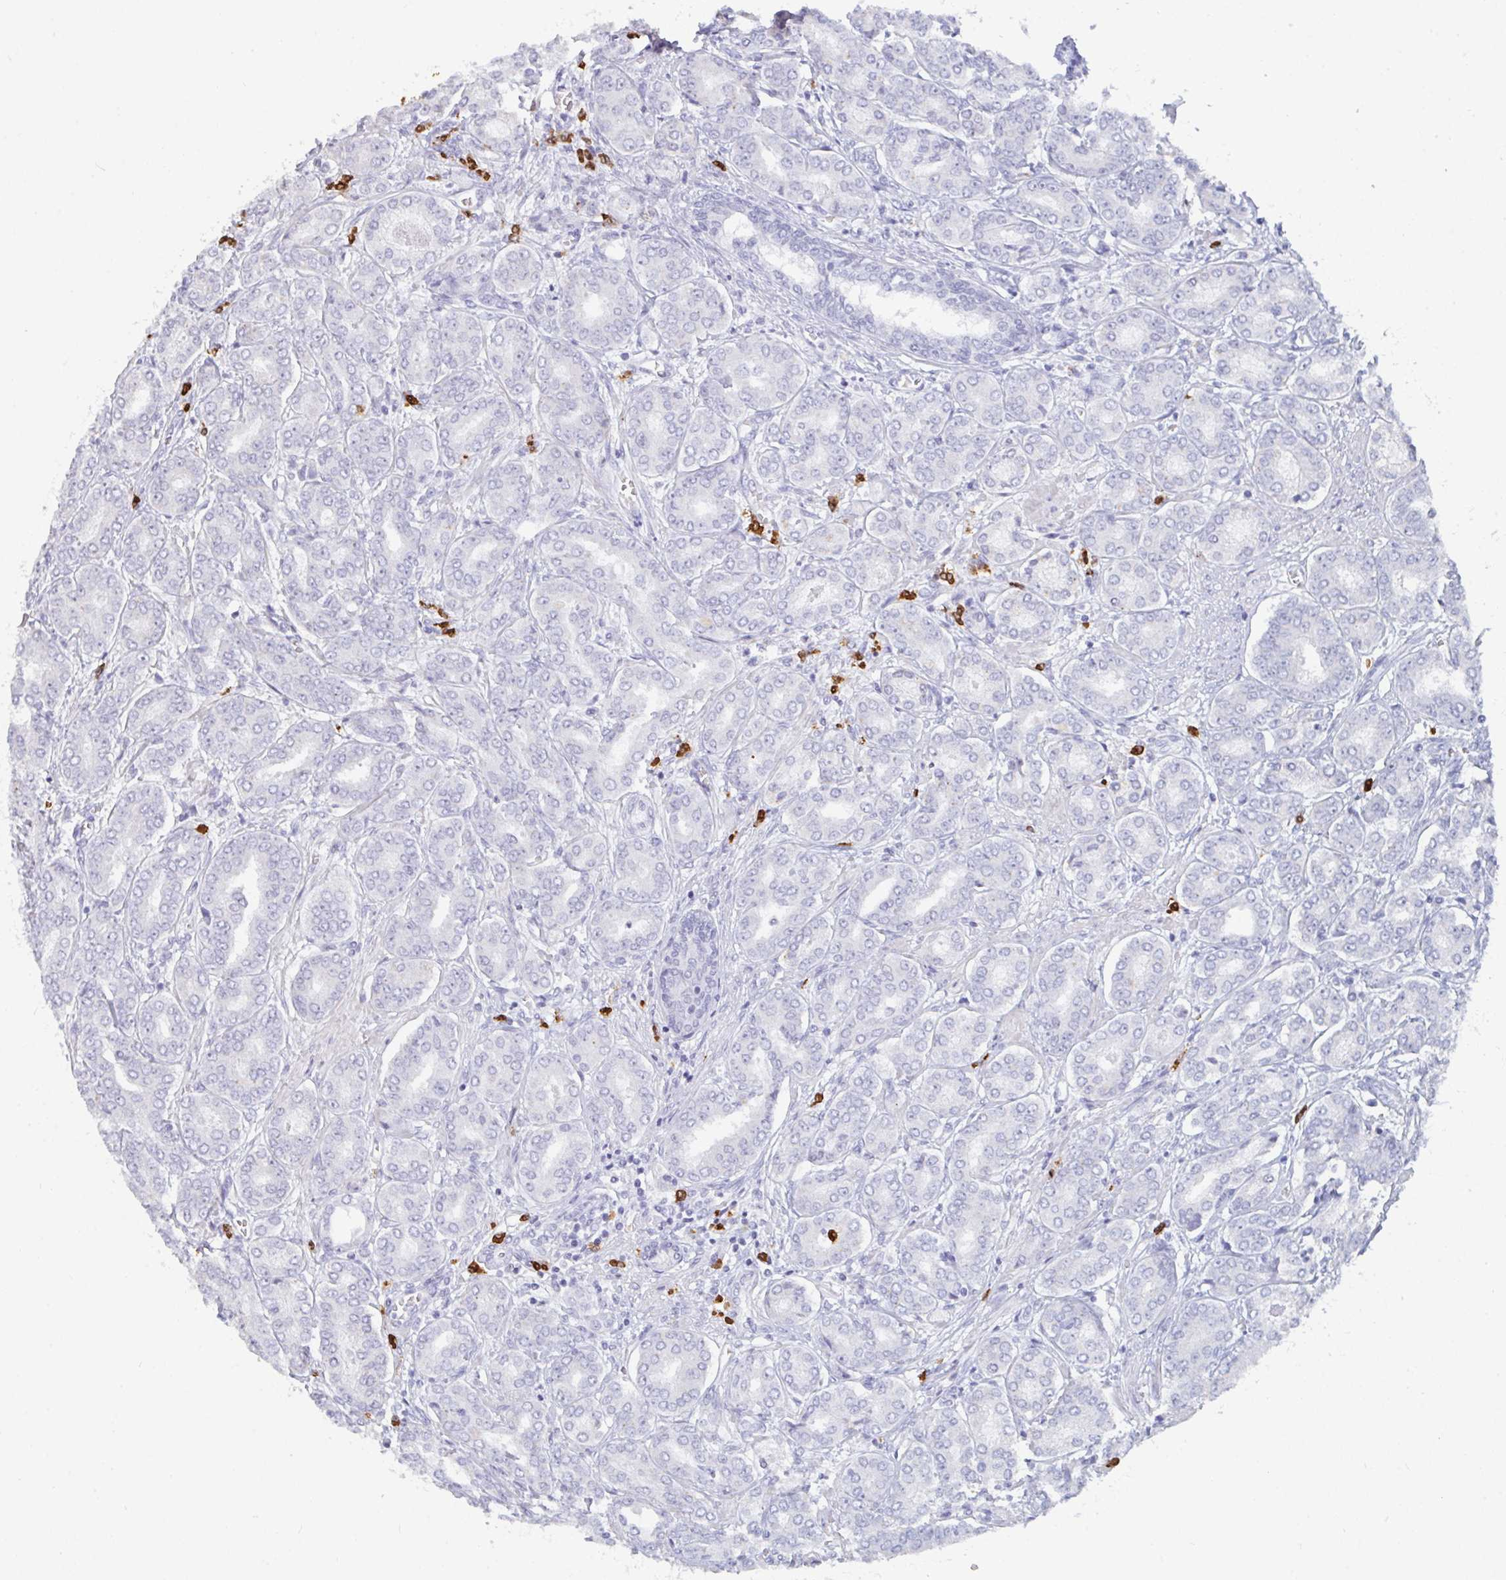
{"staining": {"intensity": "negative", "quantity": "none", "location": "none"}, "tissue": "prostate cancer", "cell_type": "Tumor cells", "image_type": "cancer", "snomed": [{"axis": "morphology", "description": "Adenocarcinoma, High grade"}, {"axis": "topography", "description": "Prostate"}], "caption": "The IHC image has no significant positivity in tumor cells of prostate cancer (high-grade adenocarcinoma) tissue.", "gene": "RUBCN", "patient": {"sex": "male", "age": 72}}